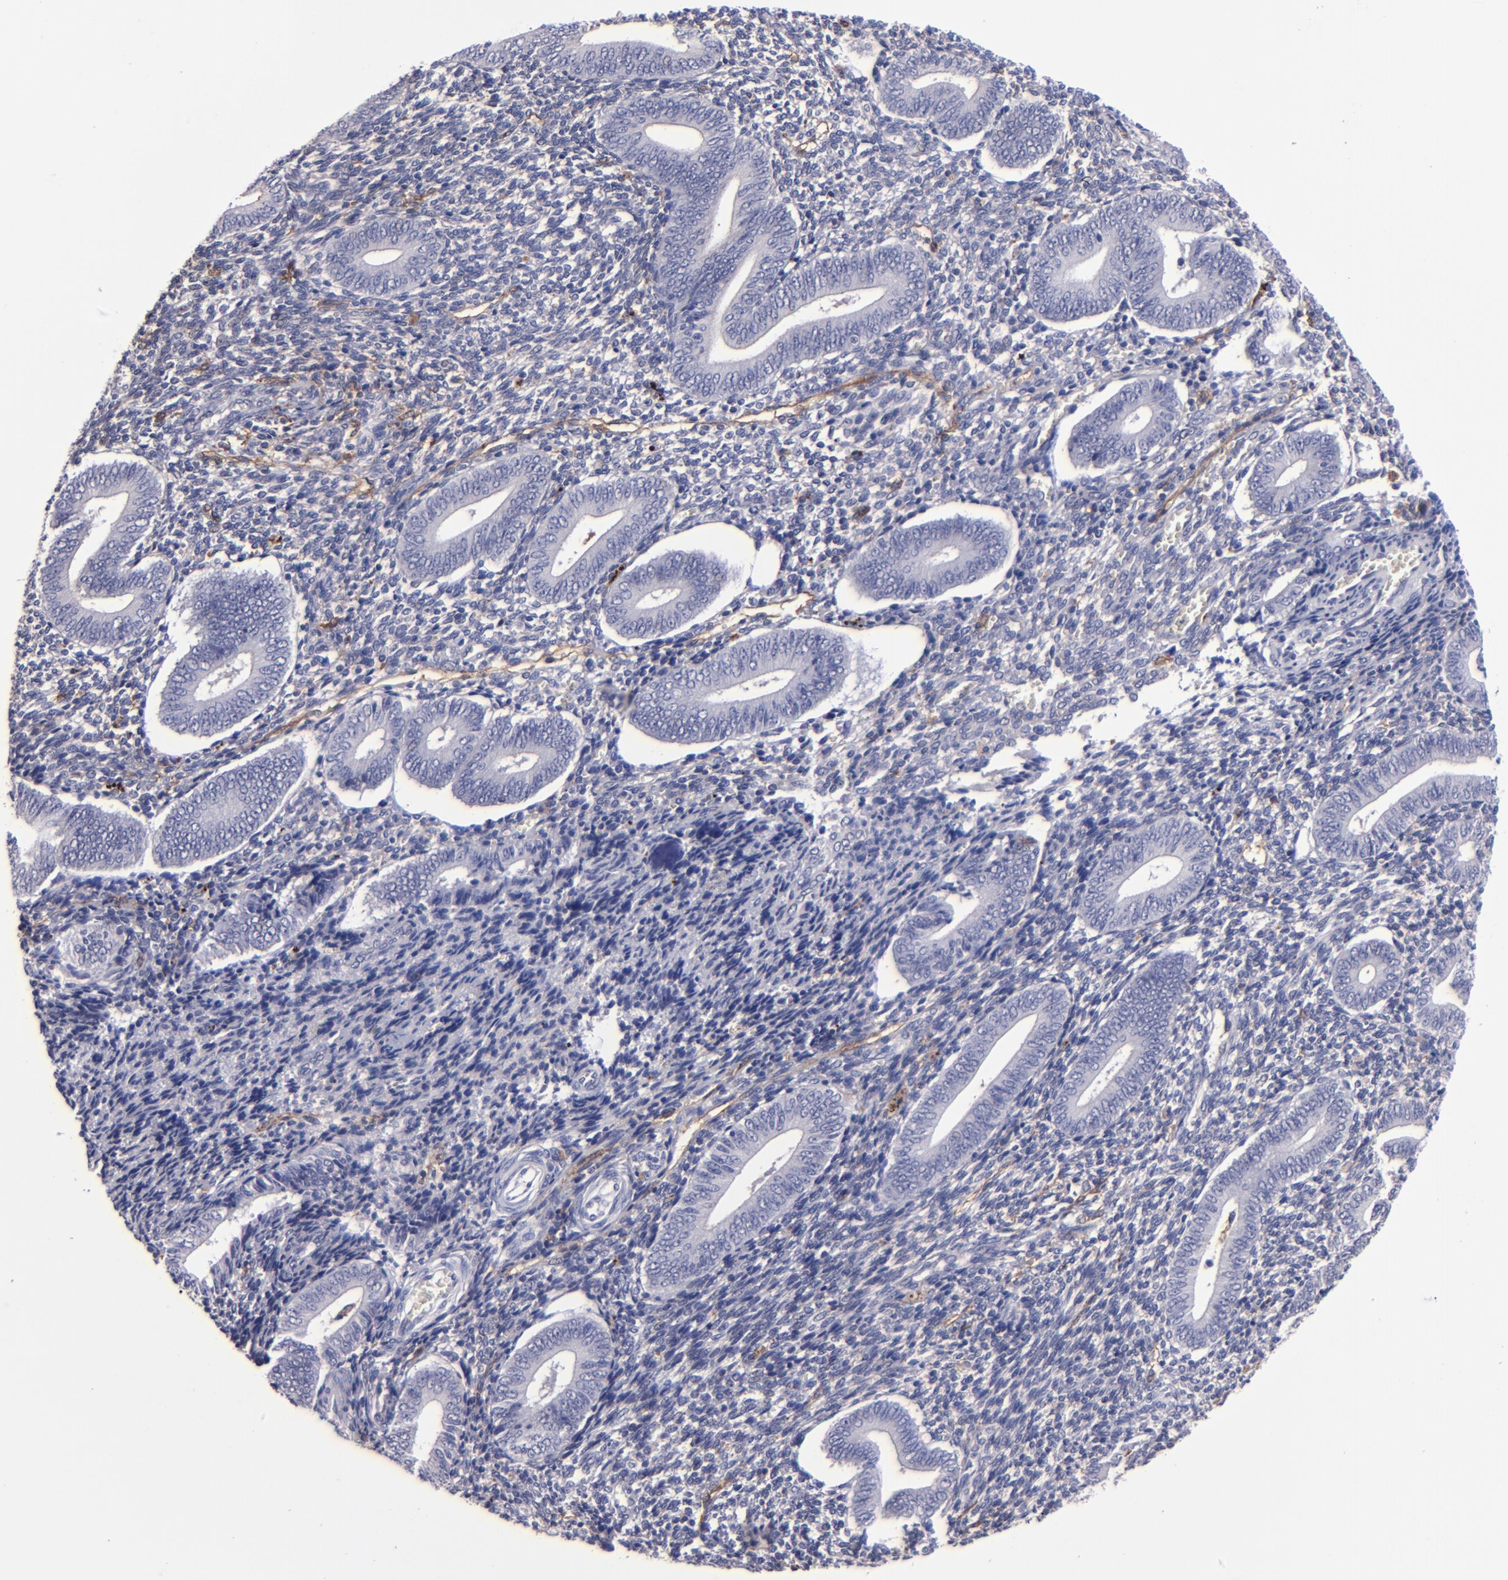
{"staining": {"intensity": "moderate", "quantity": "<25%", "location": "cytoplasmic/membranous"}, "tissue": "endometrium", "cell_type": "Cells in endometrial stroma", "image_type": "normal", "snomed": [{"axis": "morphology", "description": "Normal tissue, NOS"}, {"axis": "topography", "description": "Uterus"}, {"axis": "topography", "description": "Endometrium"}], "caption": "IHC photomicrograph of unremarkable endometrium: human endometrium stained using immunohistochemistry reveals low levels of moderate protein expression localized specifically in the cytoplasmic/membranous of cells in endometrial stroma, appearing as a cytoplasmic/membranous brown color.", "gene": "SIRPA", "patient": {"sex": "female", "age": 33}}